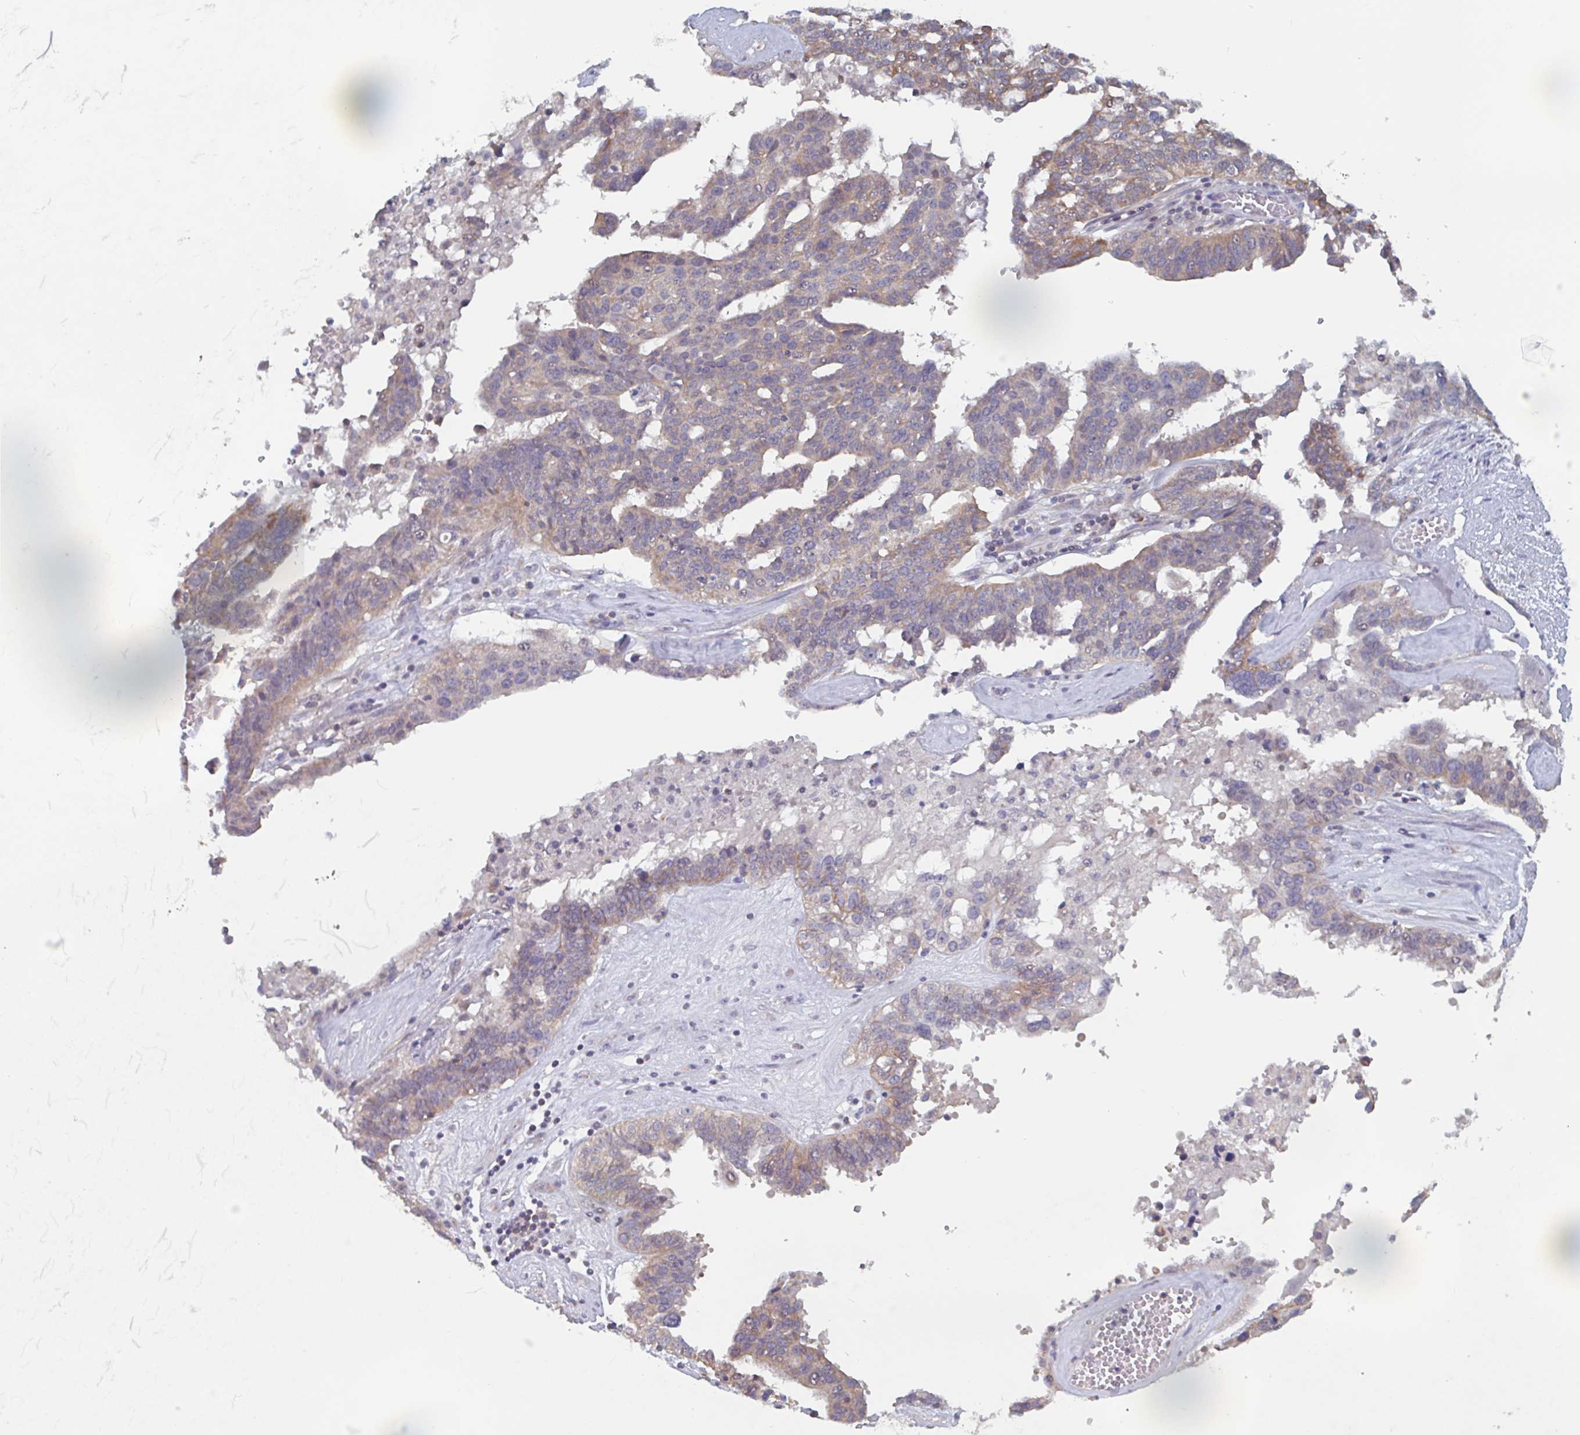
{"staining": {"intensity": "moderate", "quantity": "25%-75%", "location": "cytoplasmic/membranous"}, "tissue": "ovarian cancer", "cell_type": "Tumor cells", "image_type": "cancer", "snomed": [{"axis": "morphology", "description": "Cystadenocarcinoma, serous, NOS"}, {"axis": "topography", "description": "Ovary"}], "caption": "An immunohistochemistry histopathology image of neoplastic tissue is shown. Protein staining in brown highlights moderate cytoplasmic/membranous positivity in serous cystadenocarcinoma (ovarian) within tumor cells.", "gene": "SURF1", "patient": {"sex": "female", "age": 59}}